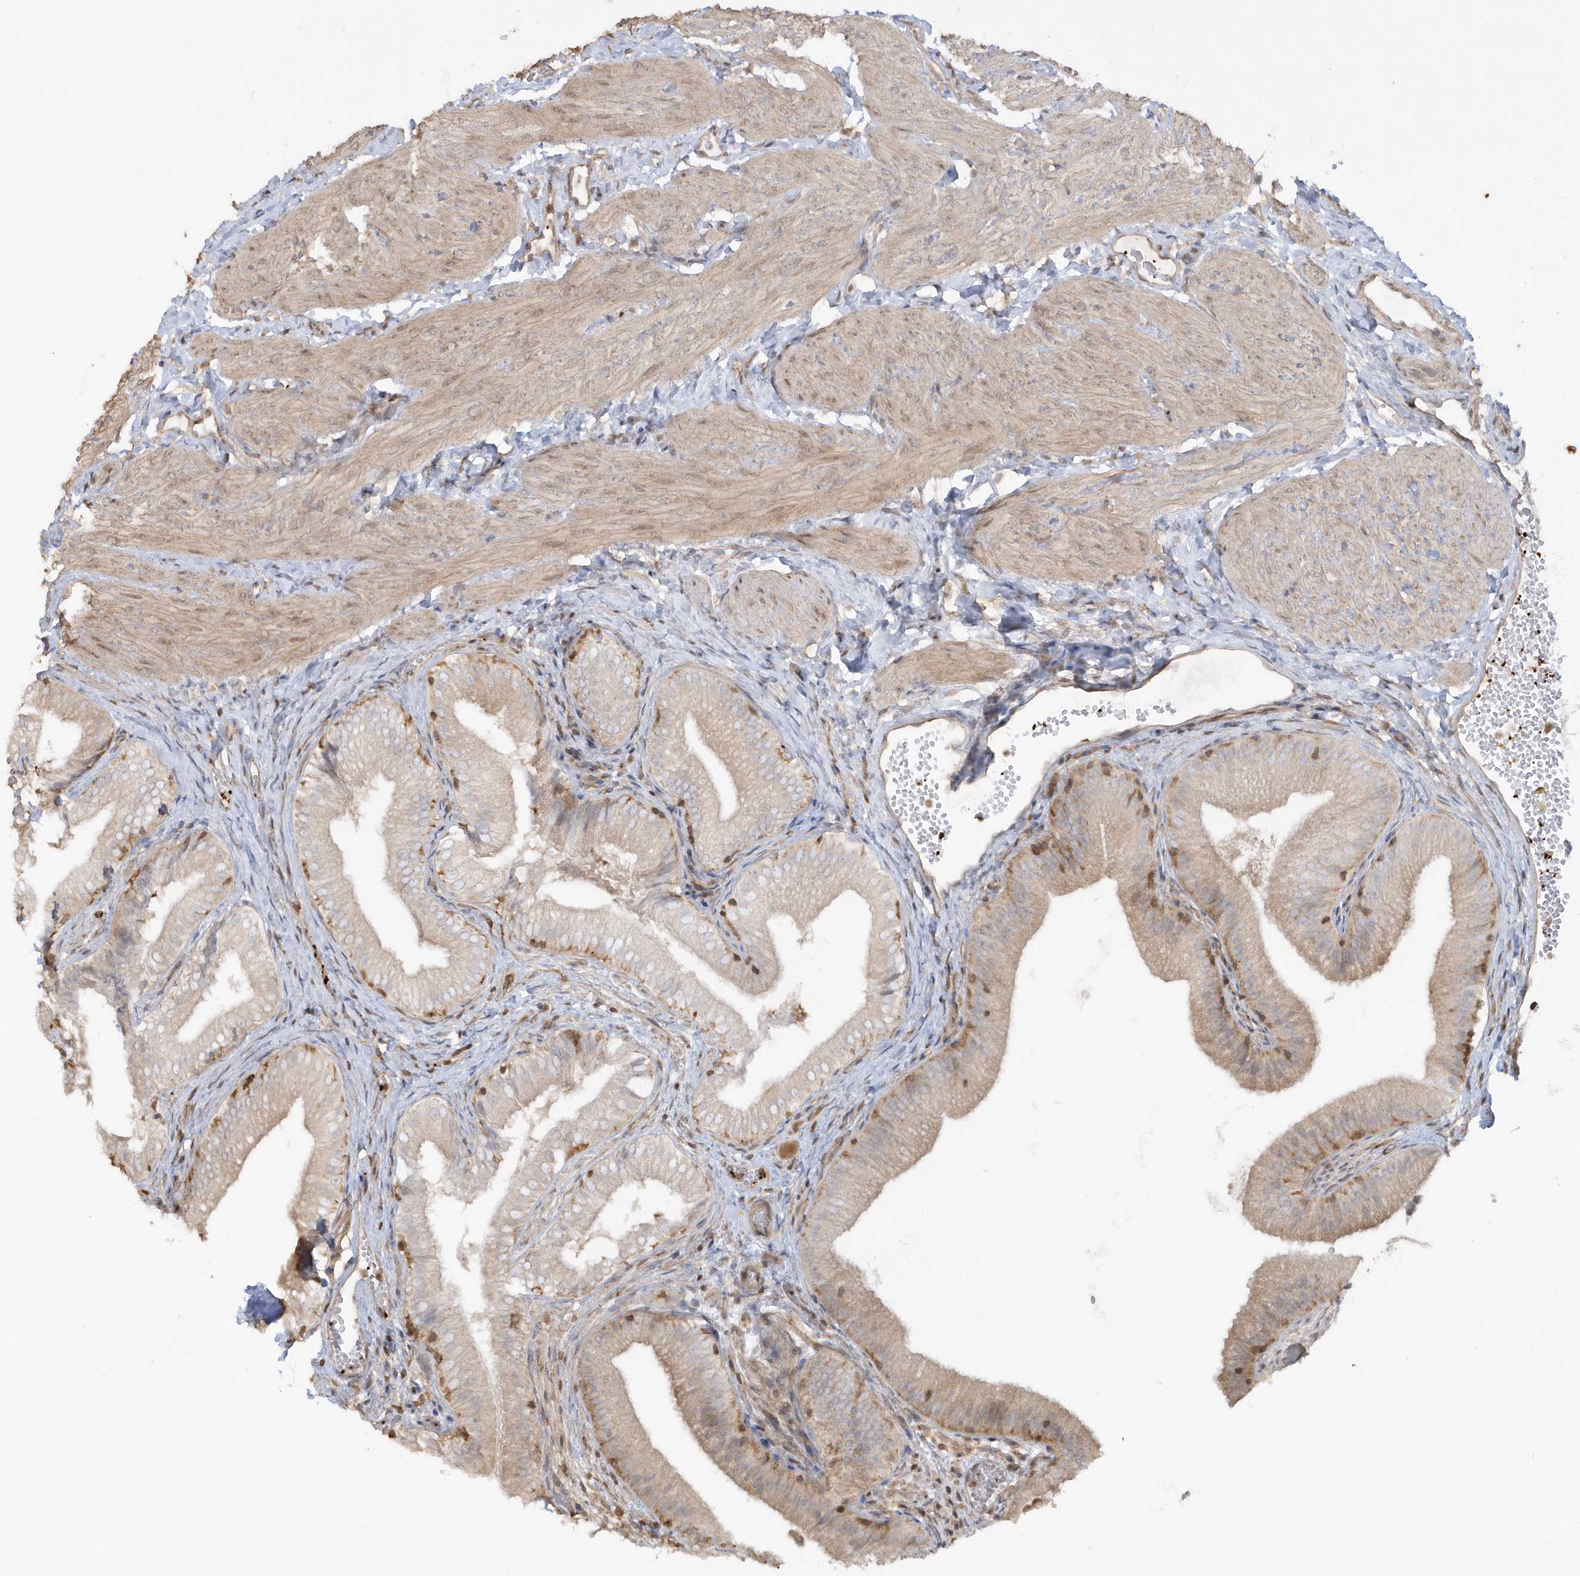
{"staining": {"intensity": "weak", "quantity": "25%-75%", "location": "cytoplasmic/membranous"}, "tissue": "gallbladder", "cell_type": "Glandular cells", "image_type": "normal", "snomed": [{"axis": "morphology", "description": "Normal tissue, NOS"}, {"axis": "topography", "description": "Gallbladder"}], "caption": "Immunohistochemical staining of benign gallbladder exhibits weak cytoplasmic/membranous protein staining in about 25%-75% of glandular cells. Nuclei are stained in blue.", "gene": "BSN", "patient": {"sex": "female", "age": 30}}